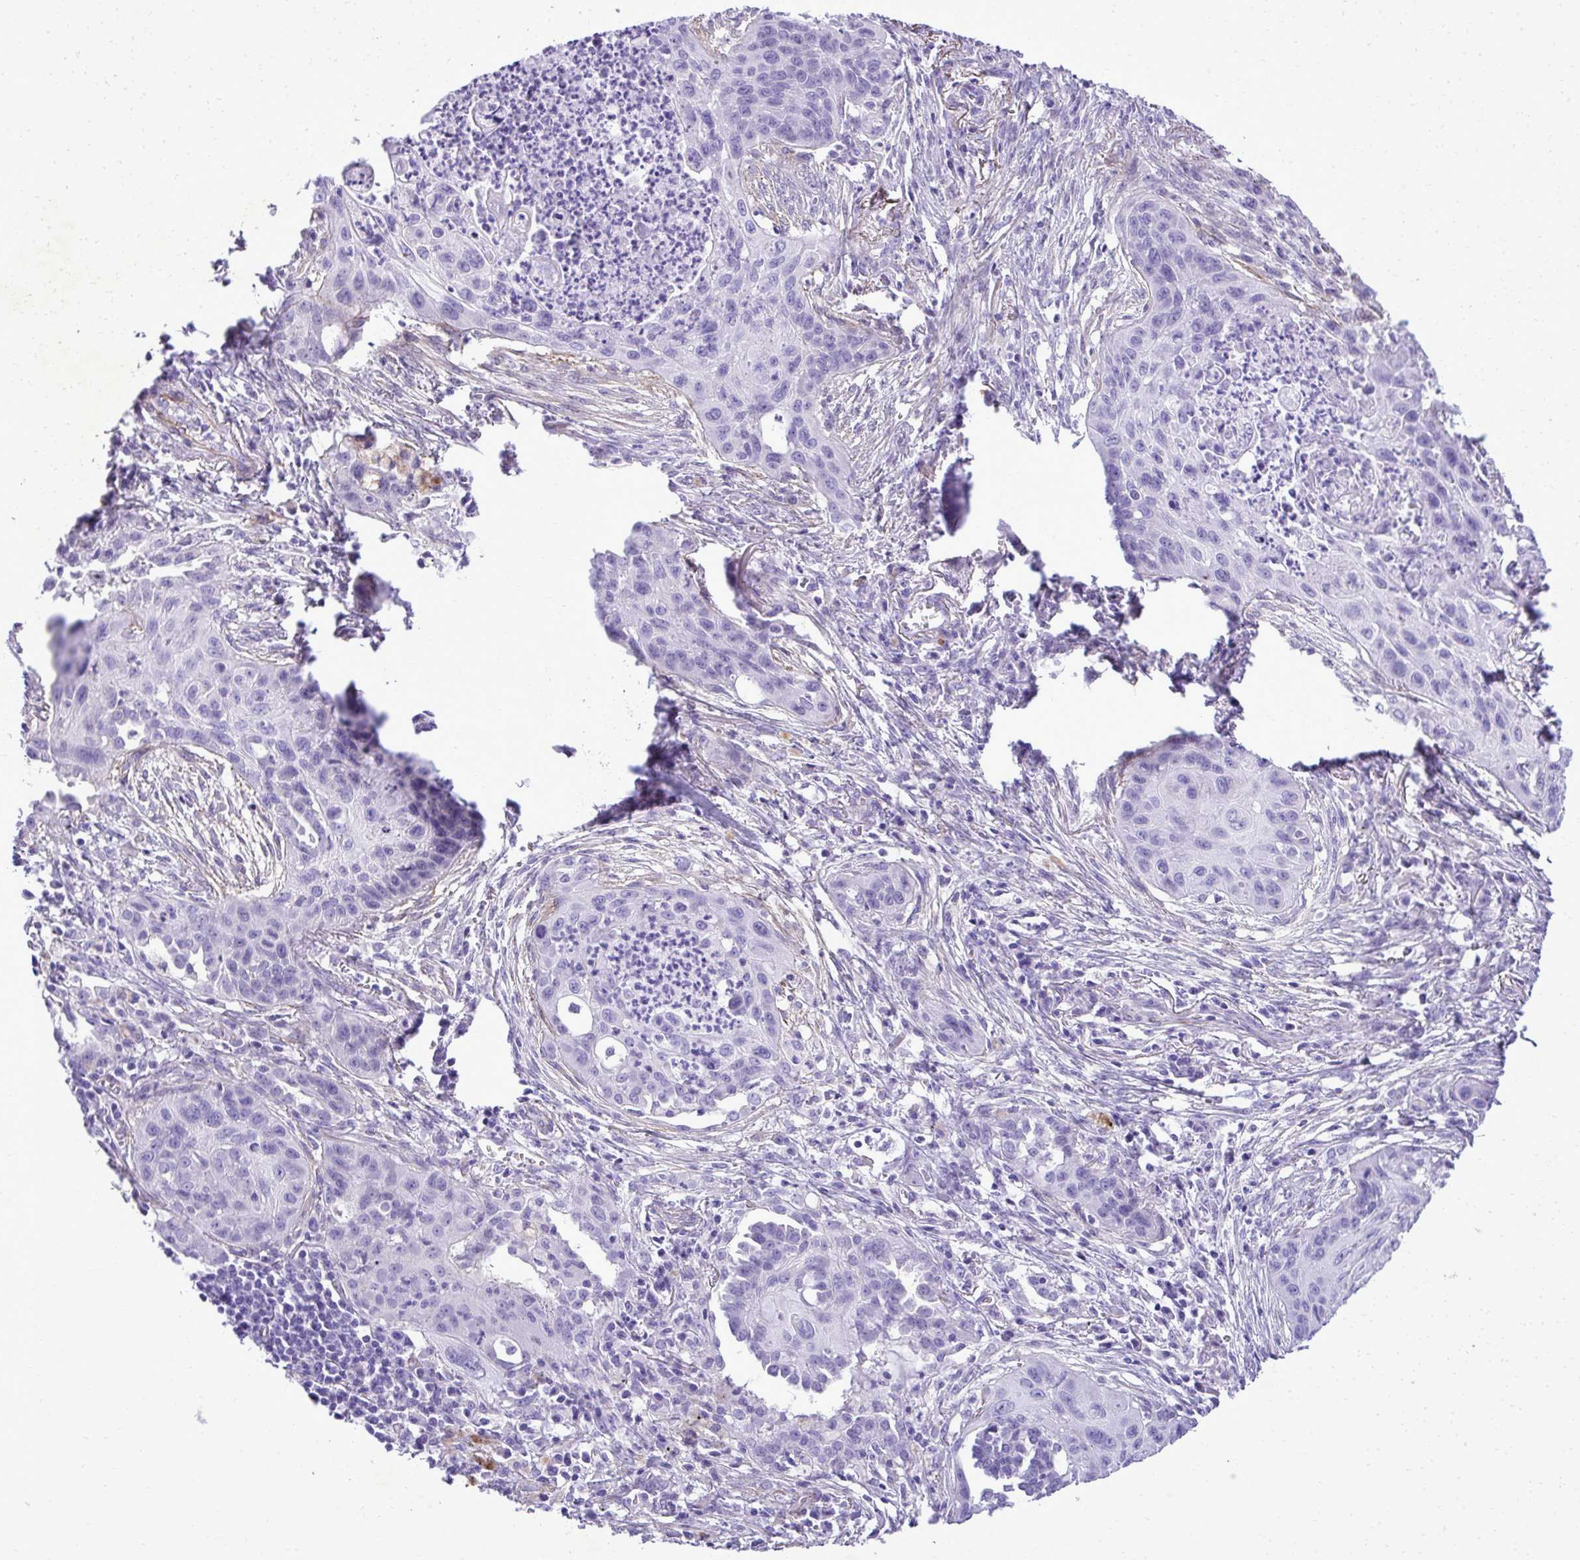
{"staining": {"intensity": "negative", "quantity": "none", "location": "none"}, "tissue": "lung cancer", "cell_type": "Tumor cells", "image_type": "cancer", "snomed": [{"axis": "morphology", "description": "Squamous cell carcinoma, NOS"}, {"axis": "topography", "description": "Lung"}], "caption": "This is an IHC photomicrograph of human lung cancer (squamous cell carcinoma). There is no staining in tumor cells.", "gene": "PITPNM3", "patient": {"sex": "male", "age": 71}}